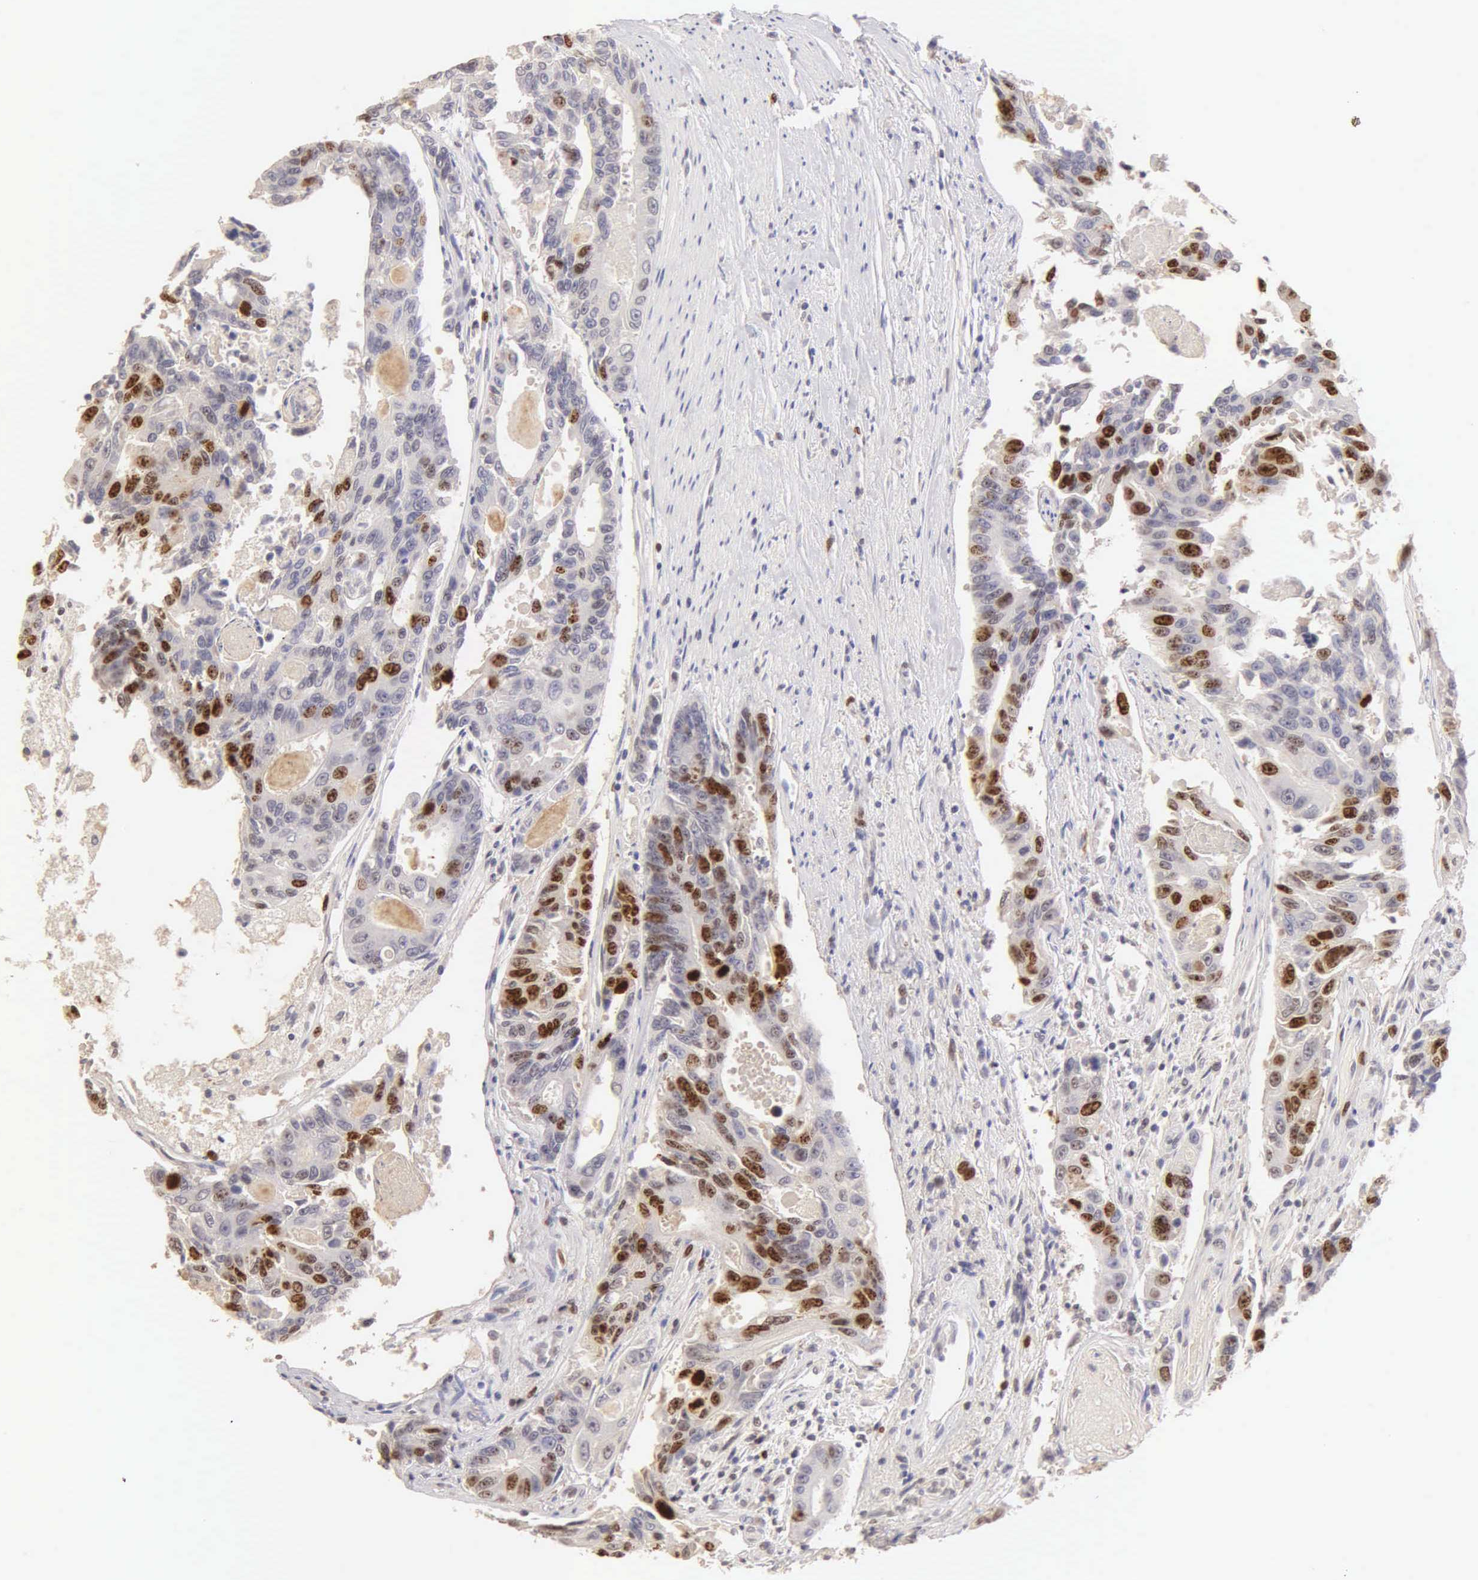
{"staining": {"intensity": "strong", "quantity": "25%-75%", "location": "nuclear"}, "tissue": "colorectal cancer", "cell_type": "Tumor cells", "image_type": "cancer", "snomed": [{"axis": "morphology", "description": "Adenocarcinoma, NOS"}, {"axis": "topography", "description": "Colon"}], "caption": "Protein analysis of colorectal adenocarcinoma tissue reveals strong nuclear expression in approximately 25%-75% of tumor cells.", "gene": "MKI67", "patient": {"sex": "female", "age": 86}}